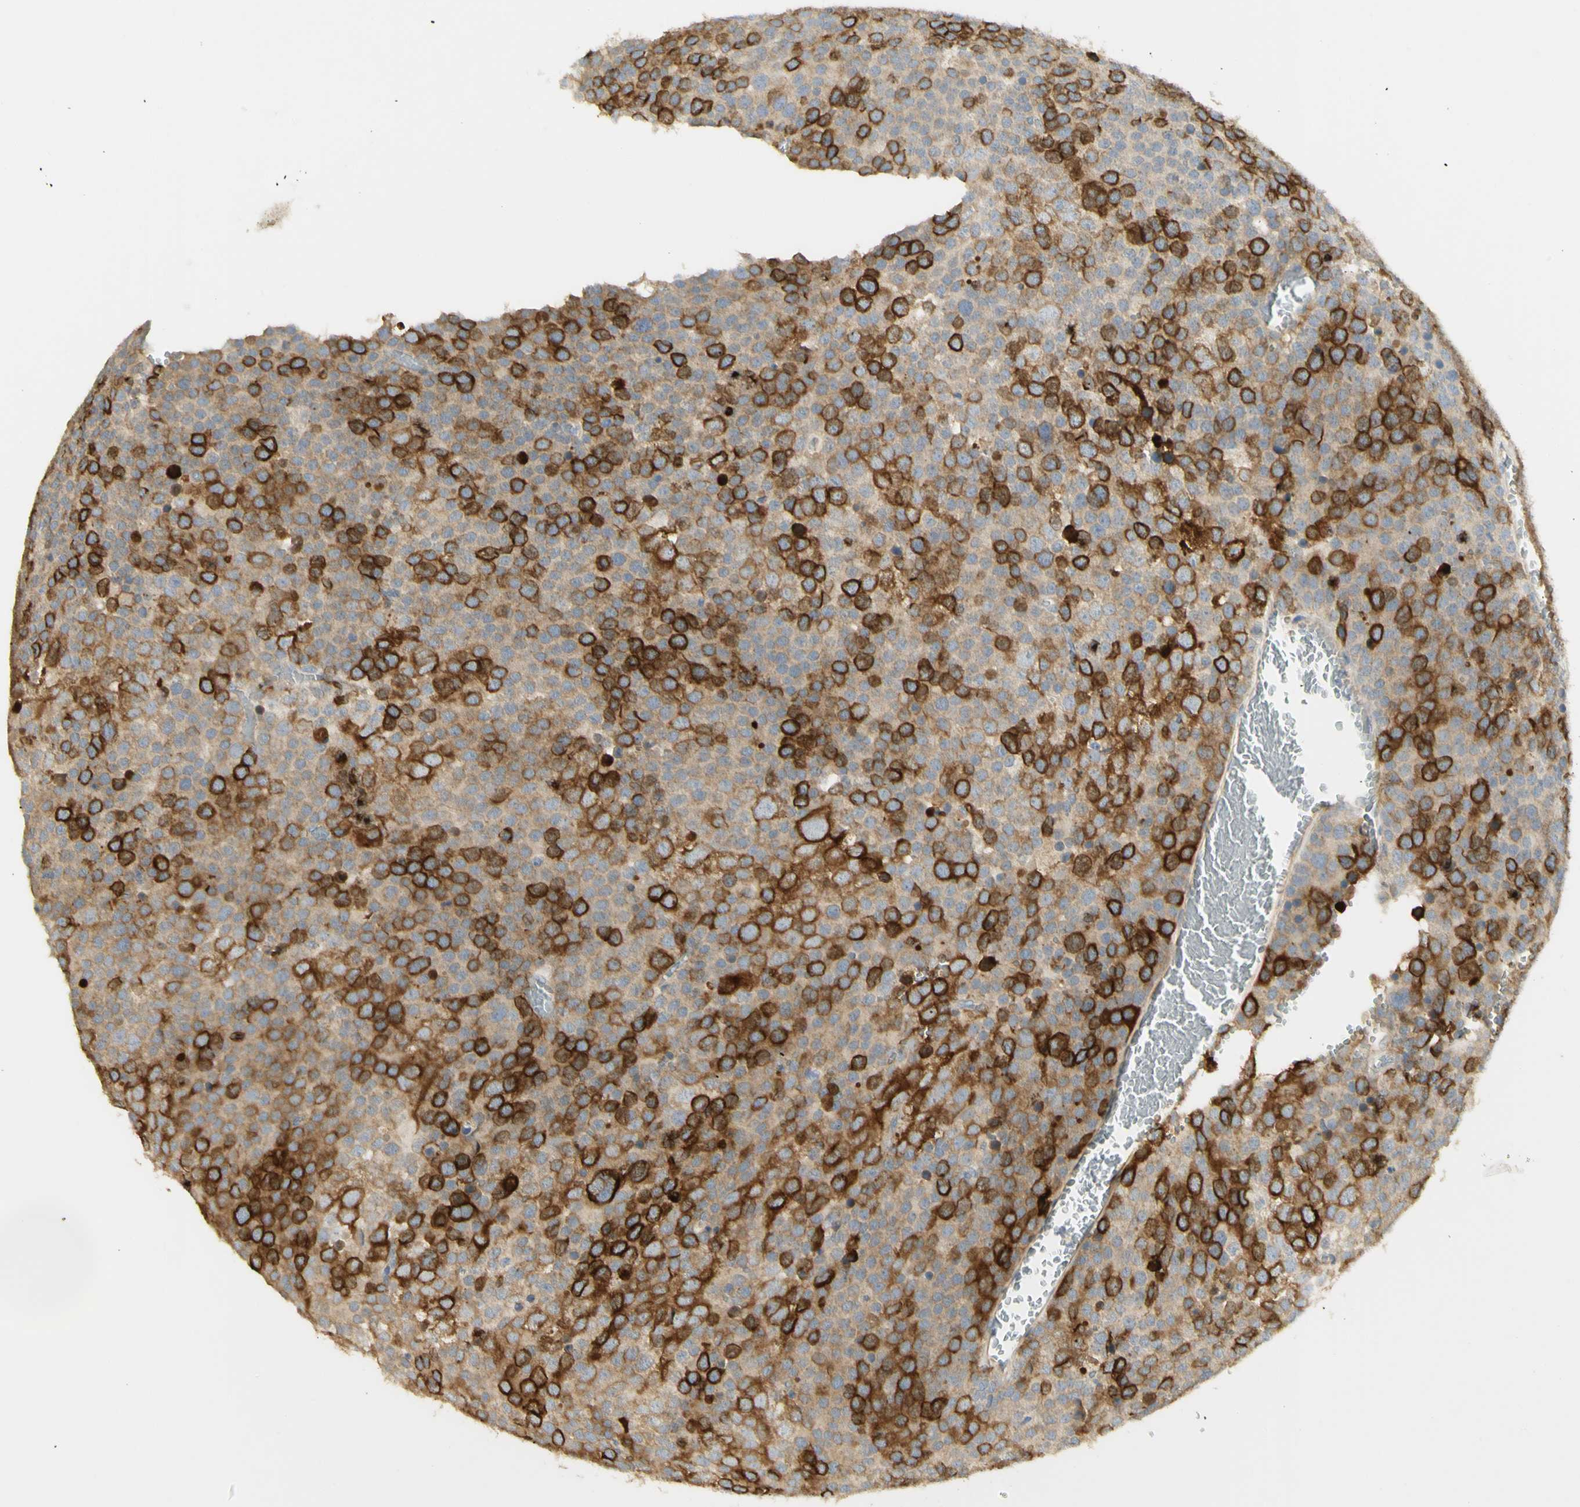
{"staining": {"intensity": "strong", "quantity": ">75%", "location": "cytoplasmic/membranous"}, "tissue": "testis cancer", "cell_type": "Tumor cells", "image_type": "cancer", "snomed": [{"axis": "morphology", "description": "Seminoma, NOS"}, {"axis": "topography", "description": "Testis"}], "caption": "Immunohistochemistry (DAB) staining of seminoma (testis) exhibits strong cytoplasmic/membranous protein expression in approximately >75% of tumor cells.", "gene": "KIF11", "patient": {"sex": "male", "age": 71}}